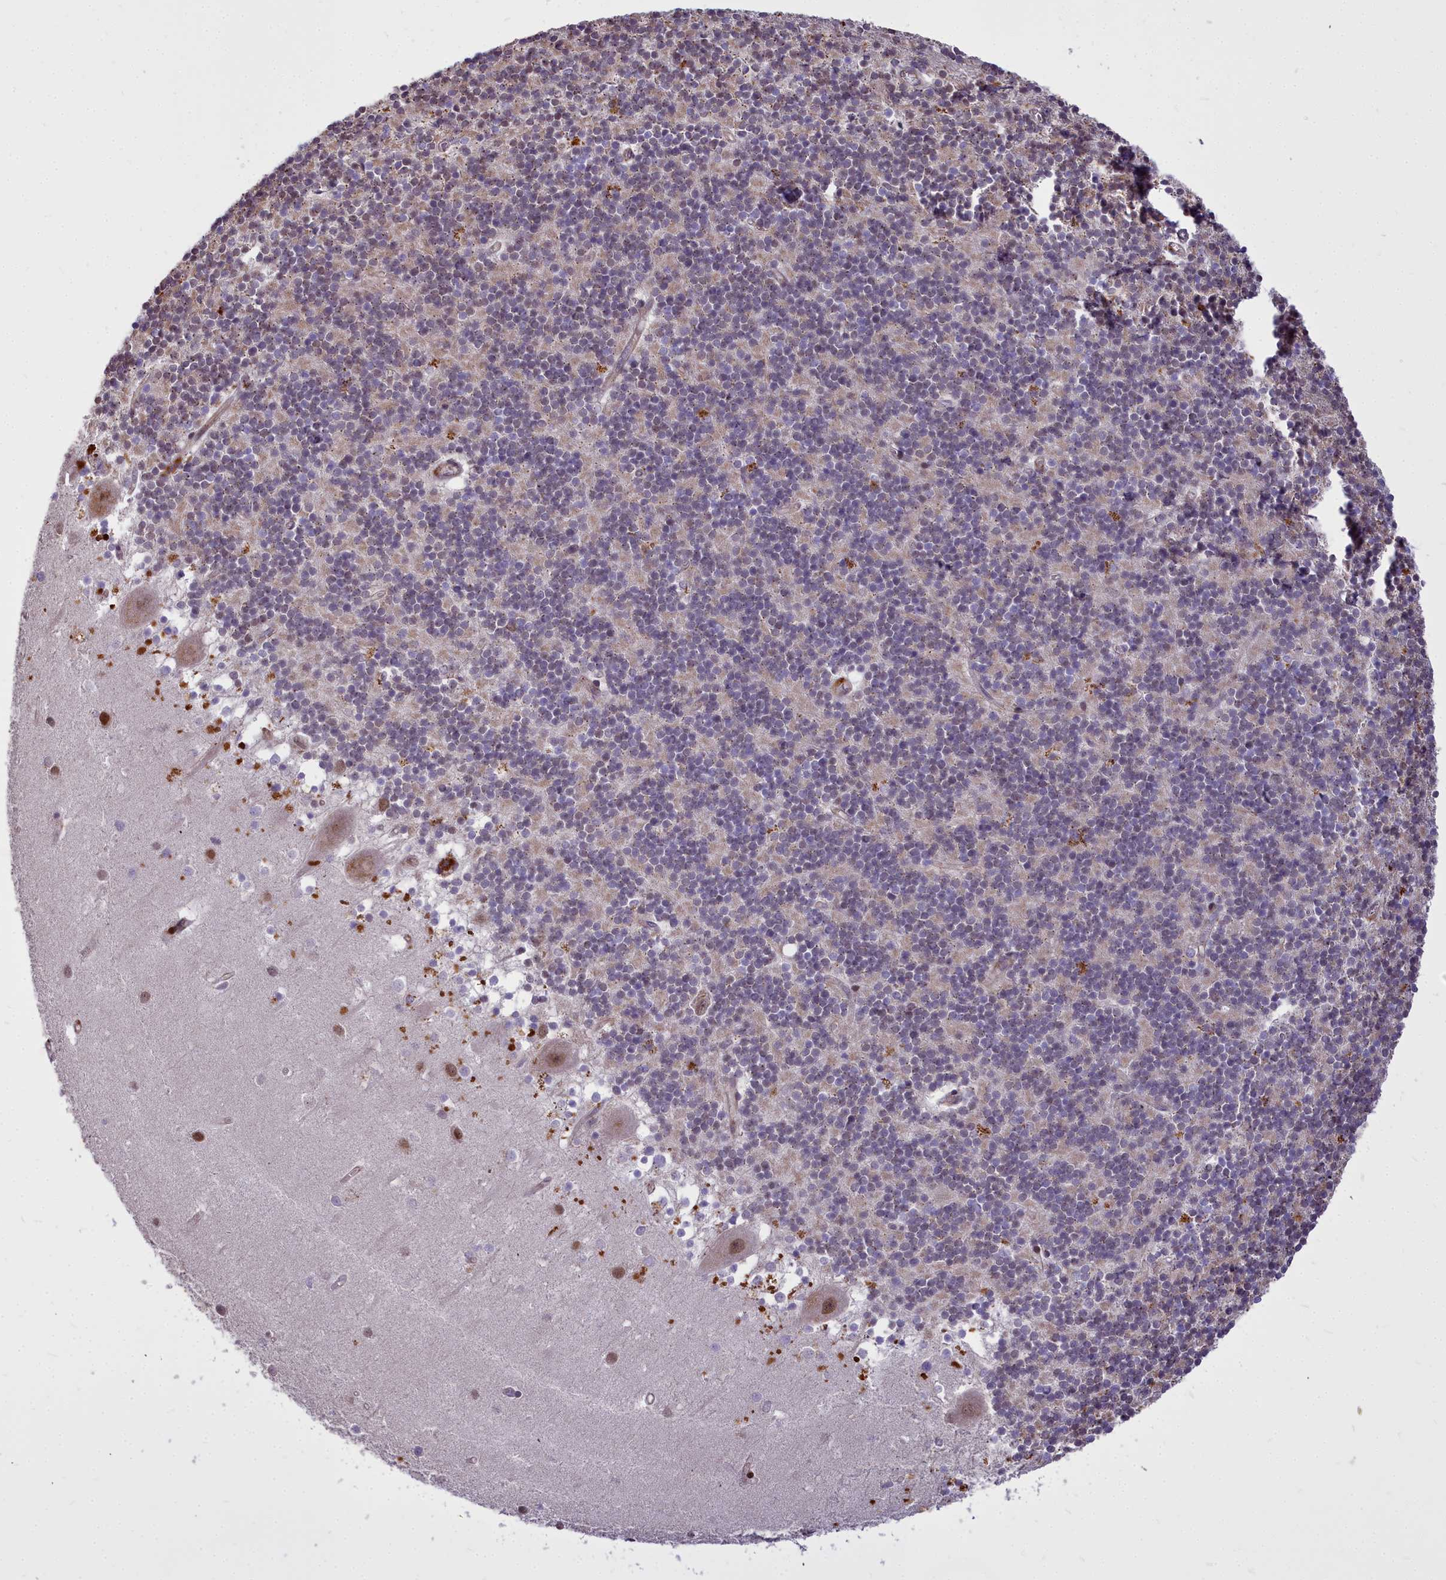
{"staining": {"intensity": "negative", "quantity": "none", "location": "none"}, "tissue": "cerebellum", "cell_type": "Cells in granular layer", "image_type": "normal", "snomed": [{"axis": "morphology", "description": "Normal tissue, NOS"}, {"axis": "topography", "description": "Cerebellum"}], "caption": "This is a histopathology image of immunohistochemistry (IHC) staining of unremarkable cerebellum, which shows no staining in cells in granular layer. (Immunohistochemistry, brightfield microscopy, high magnification).", "gene": "GLYATL3", "patient": {"sex": "male", "age": 54}}